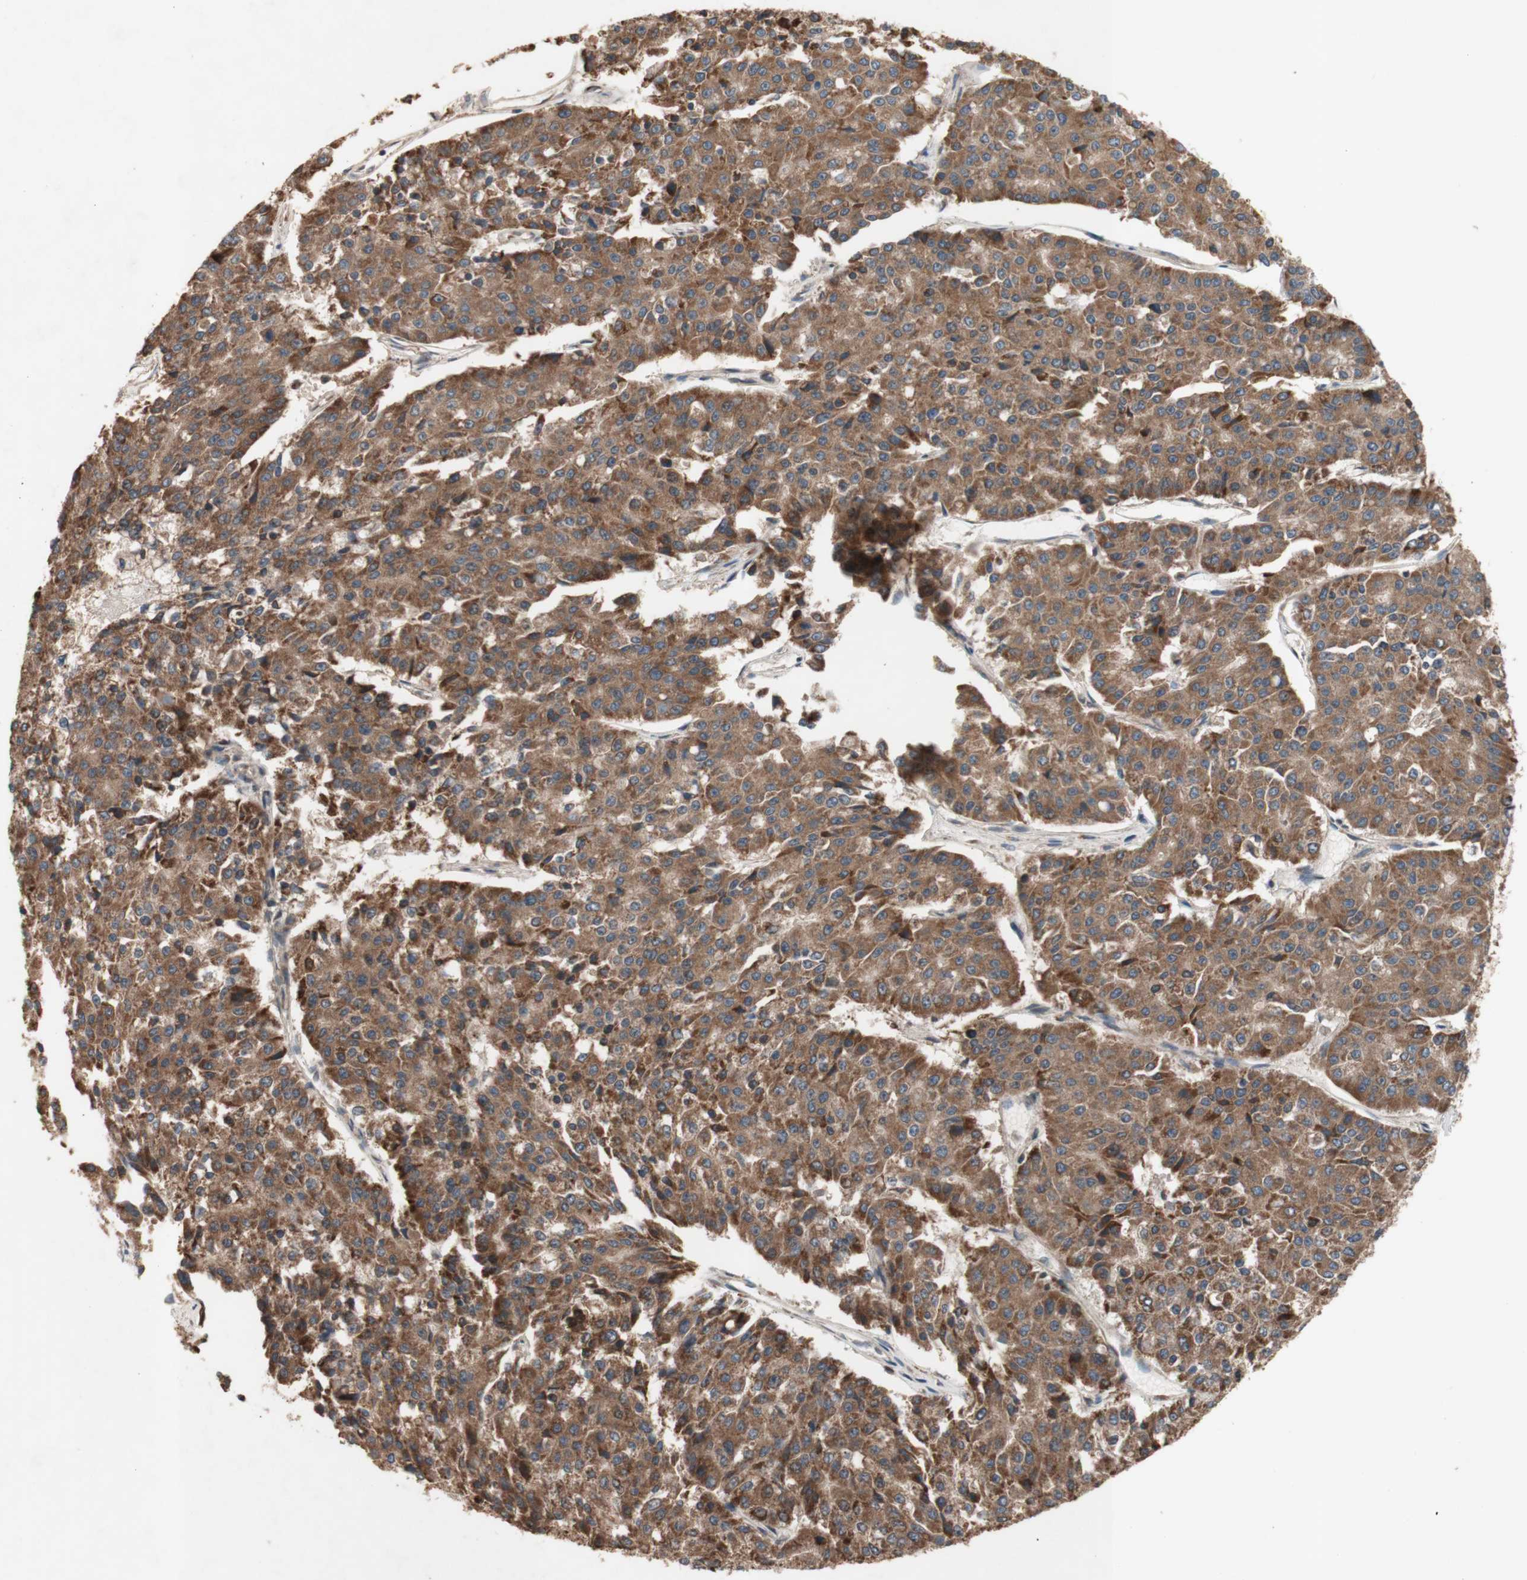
{"staining": {"intensity": "strong", "quantity": ">75%", "location": "cytoplasmic/membranous"}, "tissue": "pancreatic cancer", "cell_type": "Tumor cells", "image_type": "cancer", "snomed": [{"axis": "morphology", "description": "Adenocarcinoma, NOS"}, {"axis": "topography", "description": "Pancreas"}], "caption": "Strong cytoplasmic/membranous protein staining is identified in approximately >75% of tumor cells in pancreatic cancer. (DAB (3,3'-diaminobenzidine) IHC, brown staining for protein, blue staining for nuclei).", "gene": "DDOST", "patient": {"sex": "male", "age": 50}}